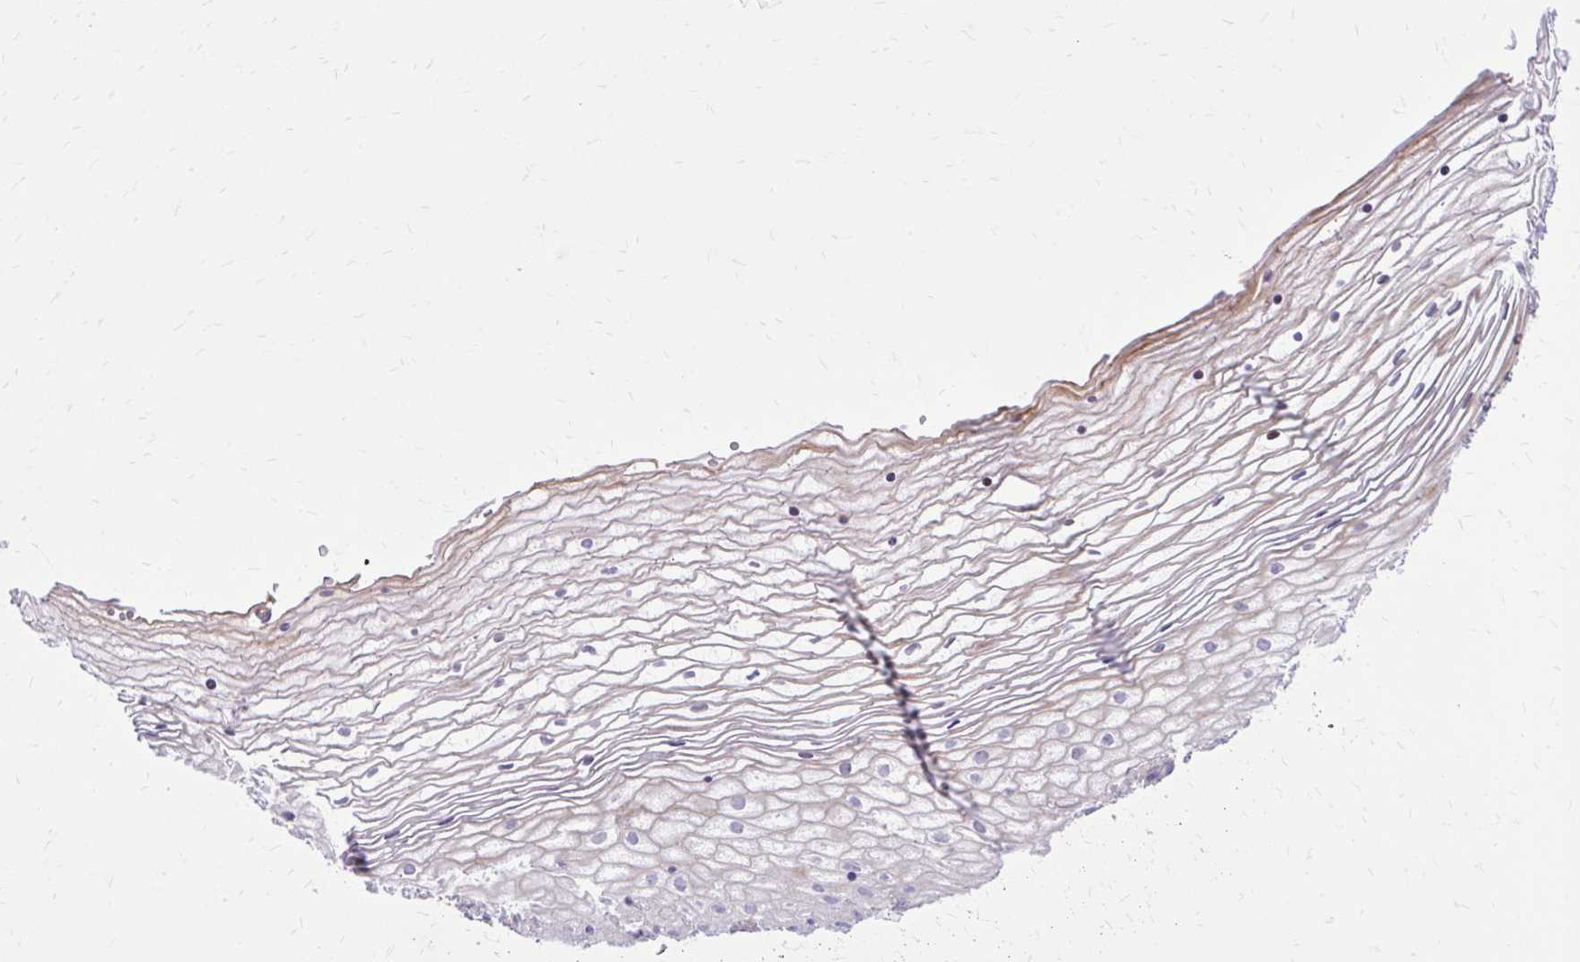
{"staining": {"intensity": "negative", "quantity": "none", "location": "none"}, "tissue": "vagina", "cell_type": "Squamous epithelial cells", "image_type": "normal", "snomed": [{"axis": "morphology", "description": "Normal tissue, NOS"}, {"axis": "topography", "description": "Vagina"}], "caption": "Human vagina stained for a protein using immunohistochemistry exhibits no expression in squamous epithelial cells.", "gene": "ADAMTSL1", "patient": {"sex": "female", "age": 56}}